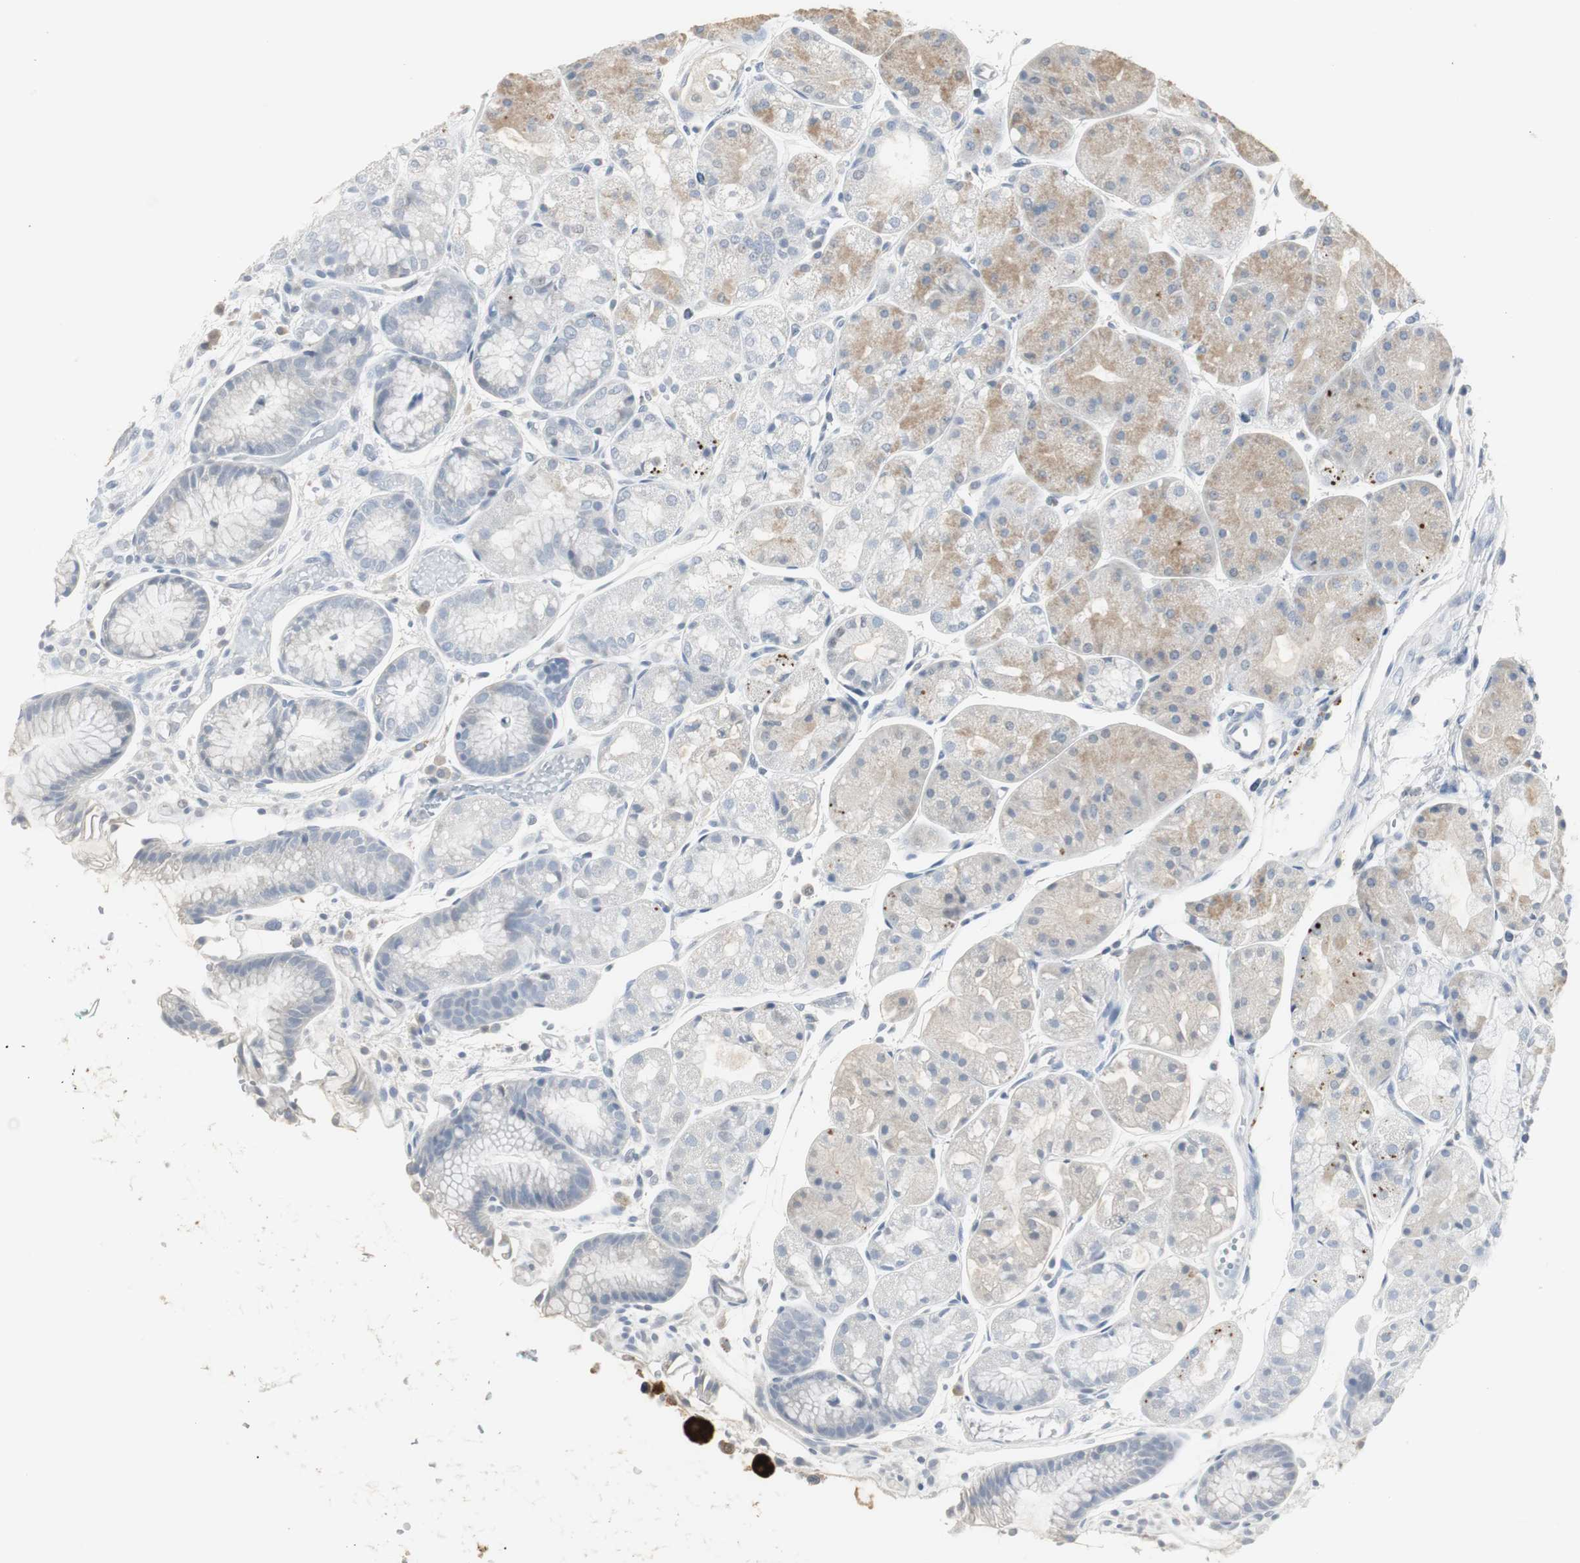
{"staining": {"intensity": "moderate", "quantity": "25%-75%", "location": "cytoplasmic/membranous"}, "tissue": "stomach", "cell_type": "Glandular cells", "image_type": "normal", "snomed": [{"axis": "morphology", "description": "Normal tissue, NOS"}, {"axis": "topography", "description": "Stomach, upper"}], "caption": "IHC staining of unremarkable stomach, which shows medium levels of moderate cytoplasmic/membranous expression in approximately 25%-75% of glandular cells indicating moderate cytoplasmic/membranous protein staining. The staining was performed using DAB (3,3'-diaminobenzidine) (brown) for protein detection and nuclei were counterstained in hematoxylin (blue).", "gene": "PI15", "patient": {"sex": "male", "age": 72}}